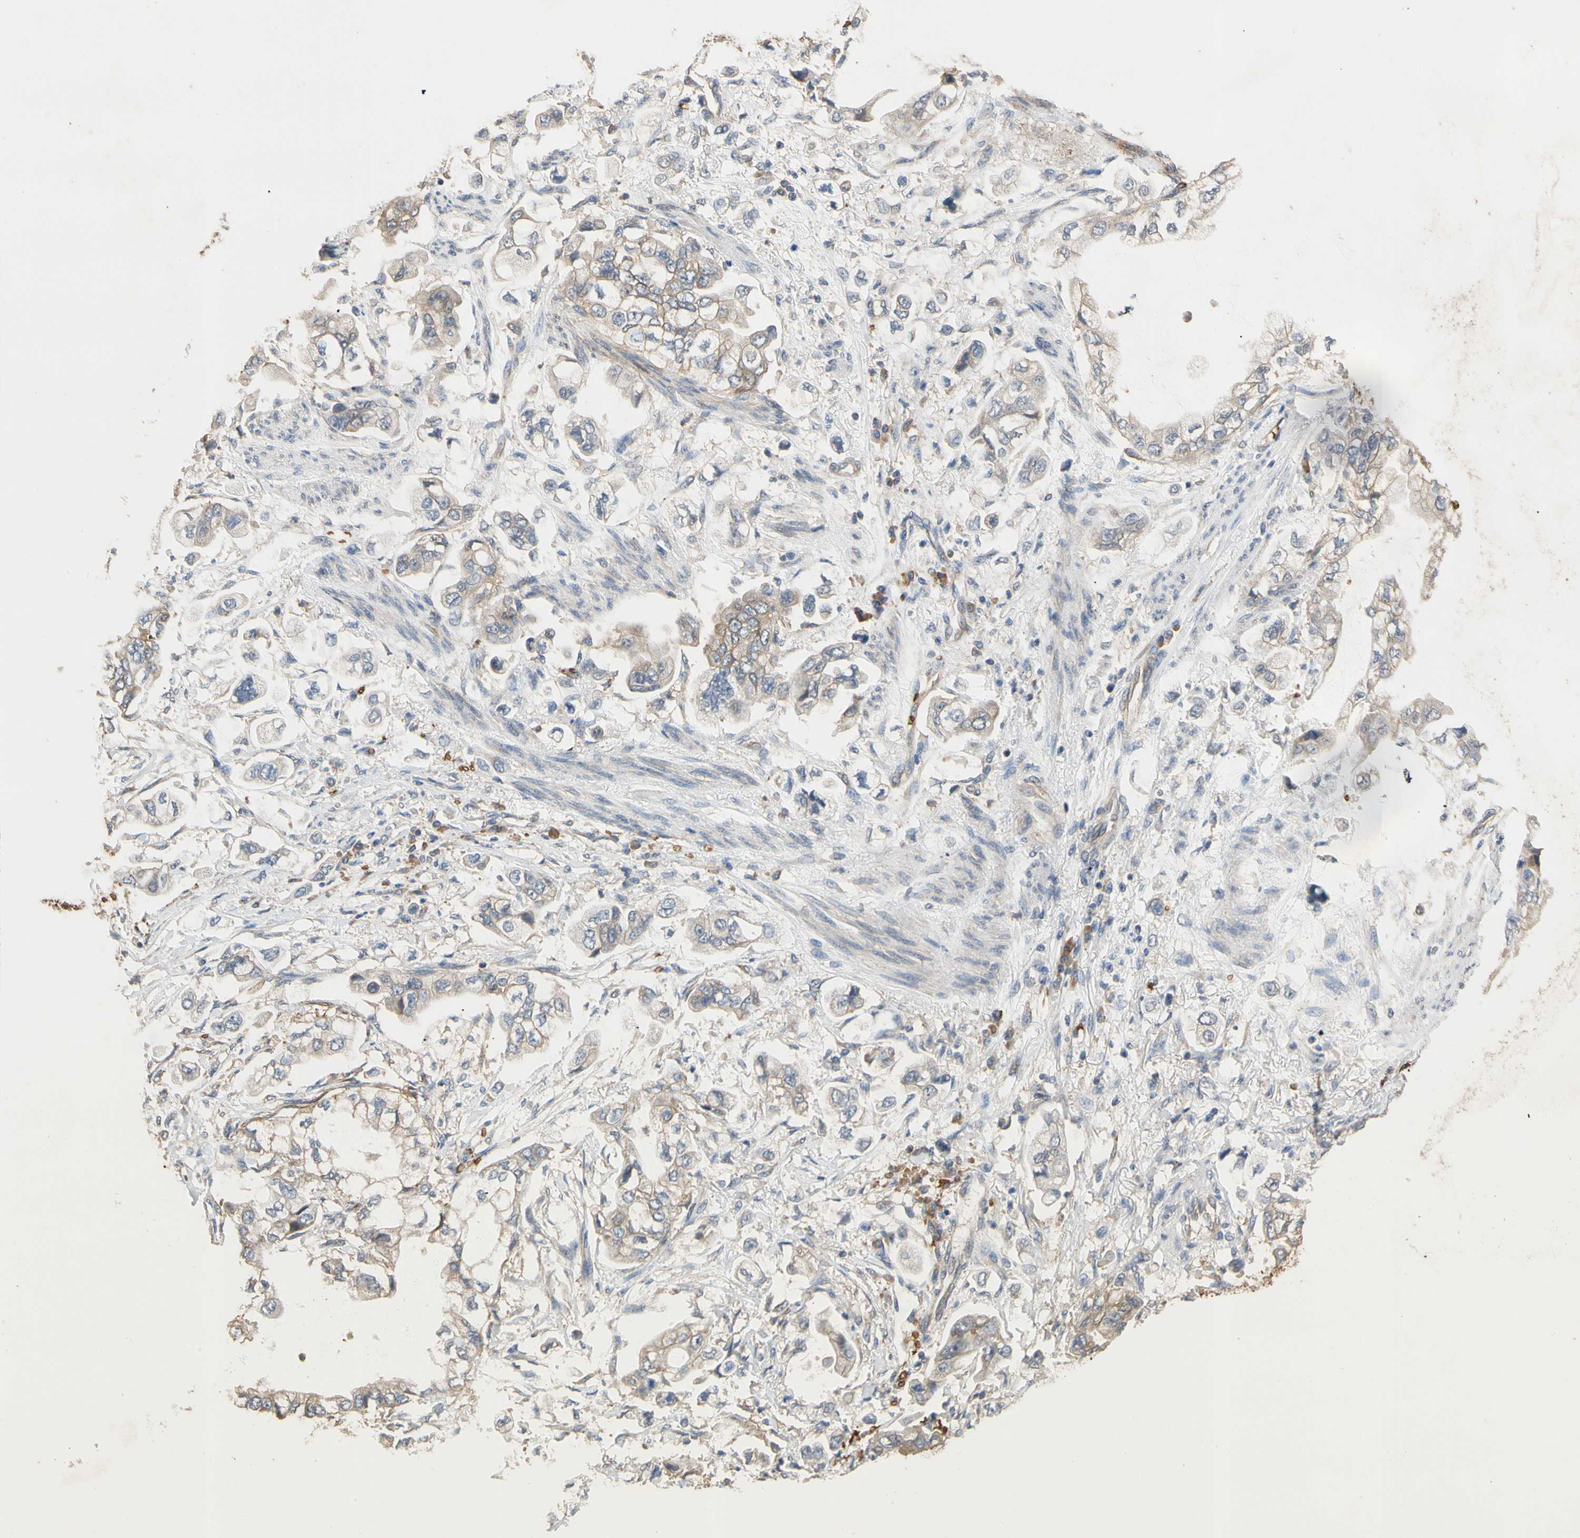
{"staining": {"intensity": "weak", "quantity": "25%-75%", "location": "cytoplasmic/membranous"}, "tissue": "stomach cancer", "cell_type": "Tumor cells", "image_type": "cancer", "snomed": [{"axis": "morphology", "description": "Adenocarcinoma, NOS"}, {"axis": "topography", "description": "Stomach"}], "caption": "Protein analysis of stomach cancer (adenocarcinoma) tissue reveals weak cytoplasmic/membranous staining in approximately 25%-75% of tumor cells. The staining was performed using DAB (3,3'-diaminobenzidine) to visualize the protein expression in brown, while the nuclei were stained in blue with hematoxylin (Magnification: 20x).", "gene": "RIOK2", "patient": {"sex": "male", "age": 62}}